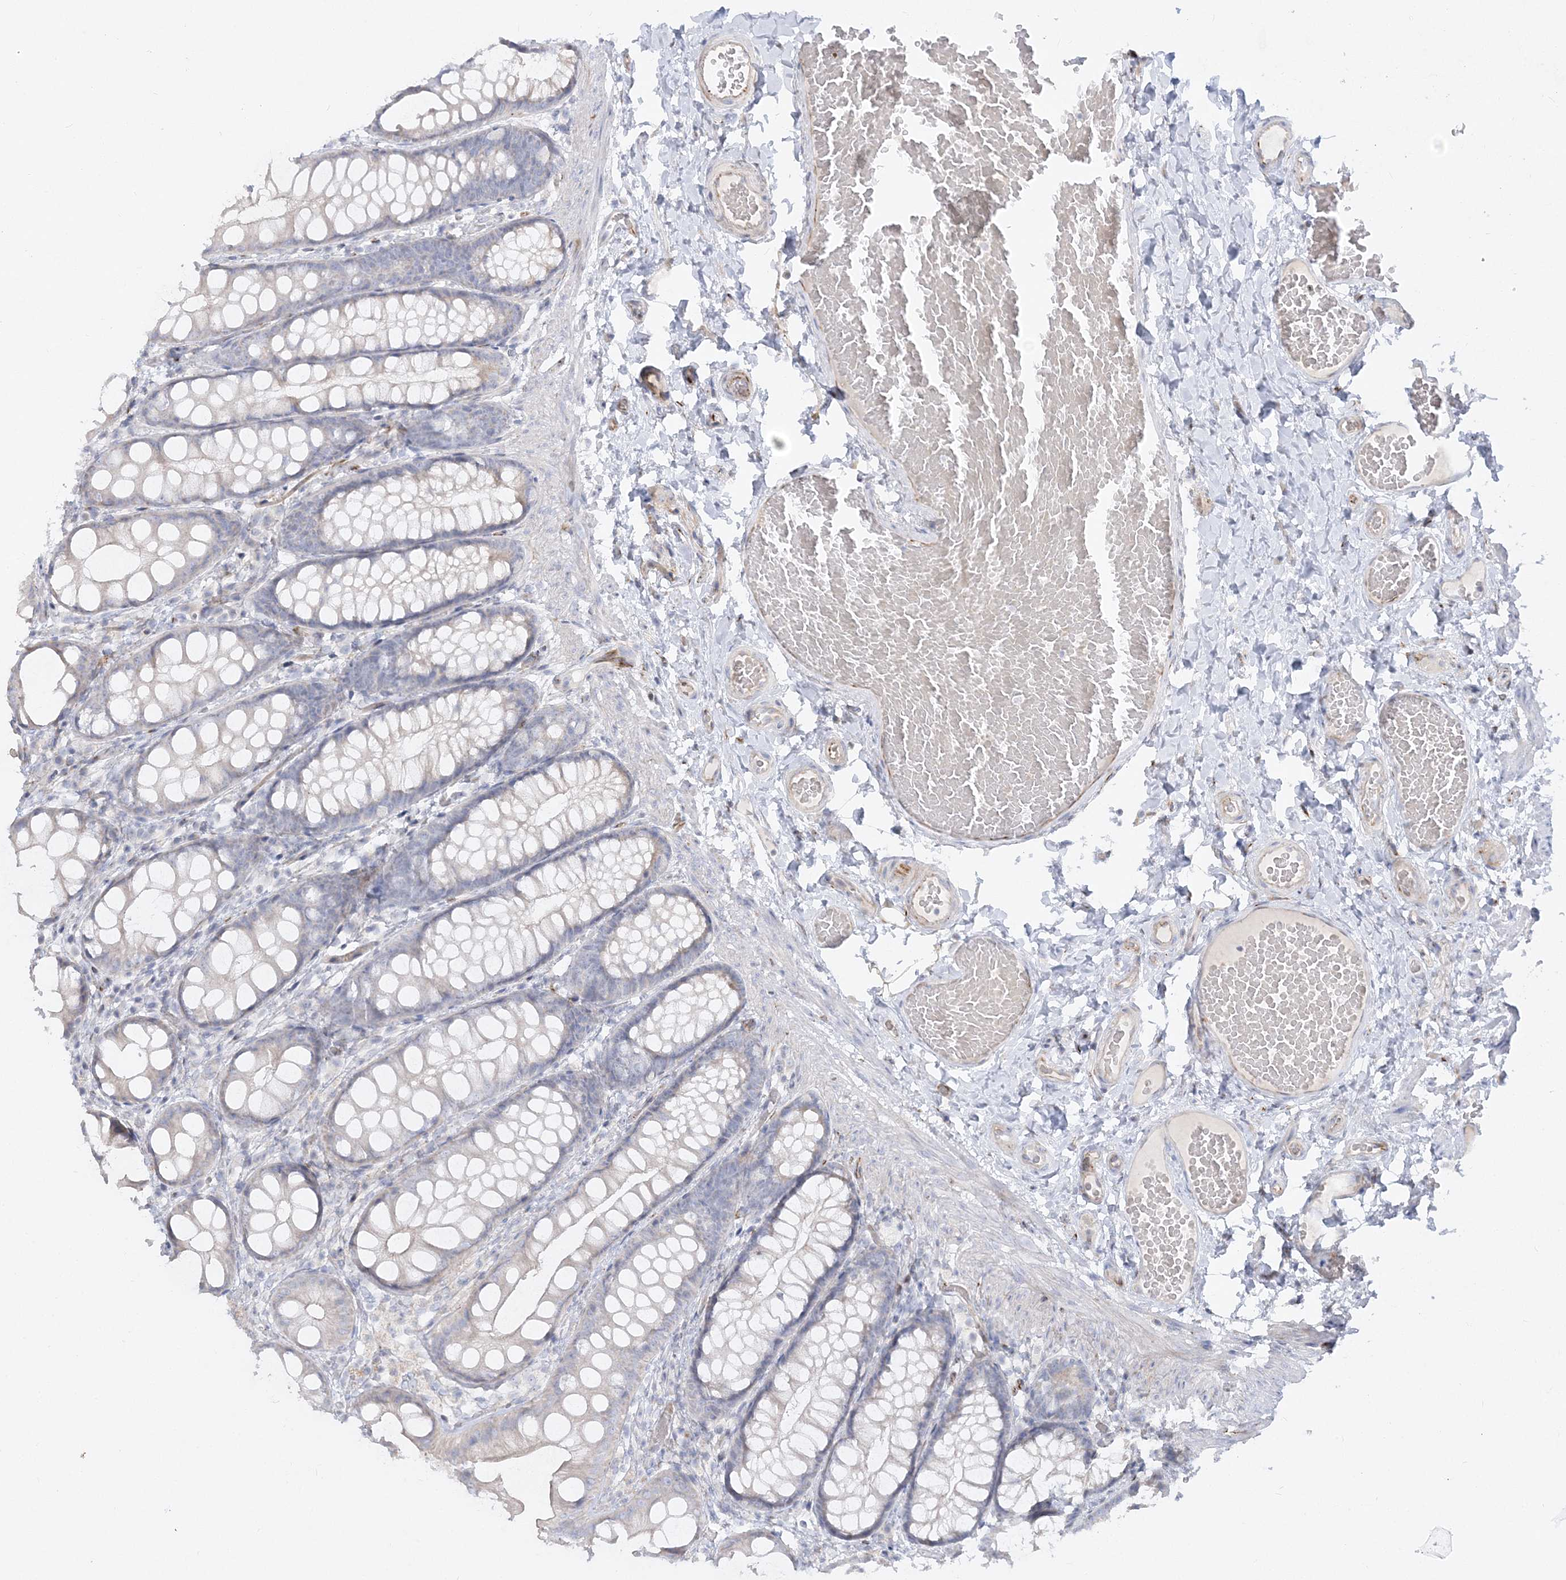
{"staining": {"intensity": "weak", "quantity": "25%-75%", "location": "cytoplasmic/membranous"}, "tissue": "colon", "cell_type": "Endothelial cells", "image_type": "normal", "snomed": [{"axis": "morphology", "description": "Normal tissue, NOS"}, {"axis": "topography", "description": "Colon"}], "caption": "Immunohistochemical staining of benign human colon exhibits low levels of weak cytoplasmic/membranous positivity in approximately 25%-75% of endothelial cells. The staining was performed using DAB to visualize the protein expression in brown, while the nuclei were stained in blue with hematoxylin (Magnification: 20x).", "gene": "GPAT2", "patient": {"sex": "male", "age": 47}}